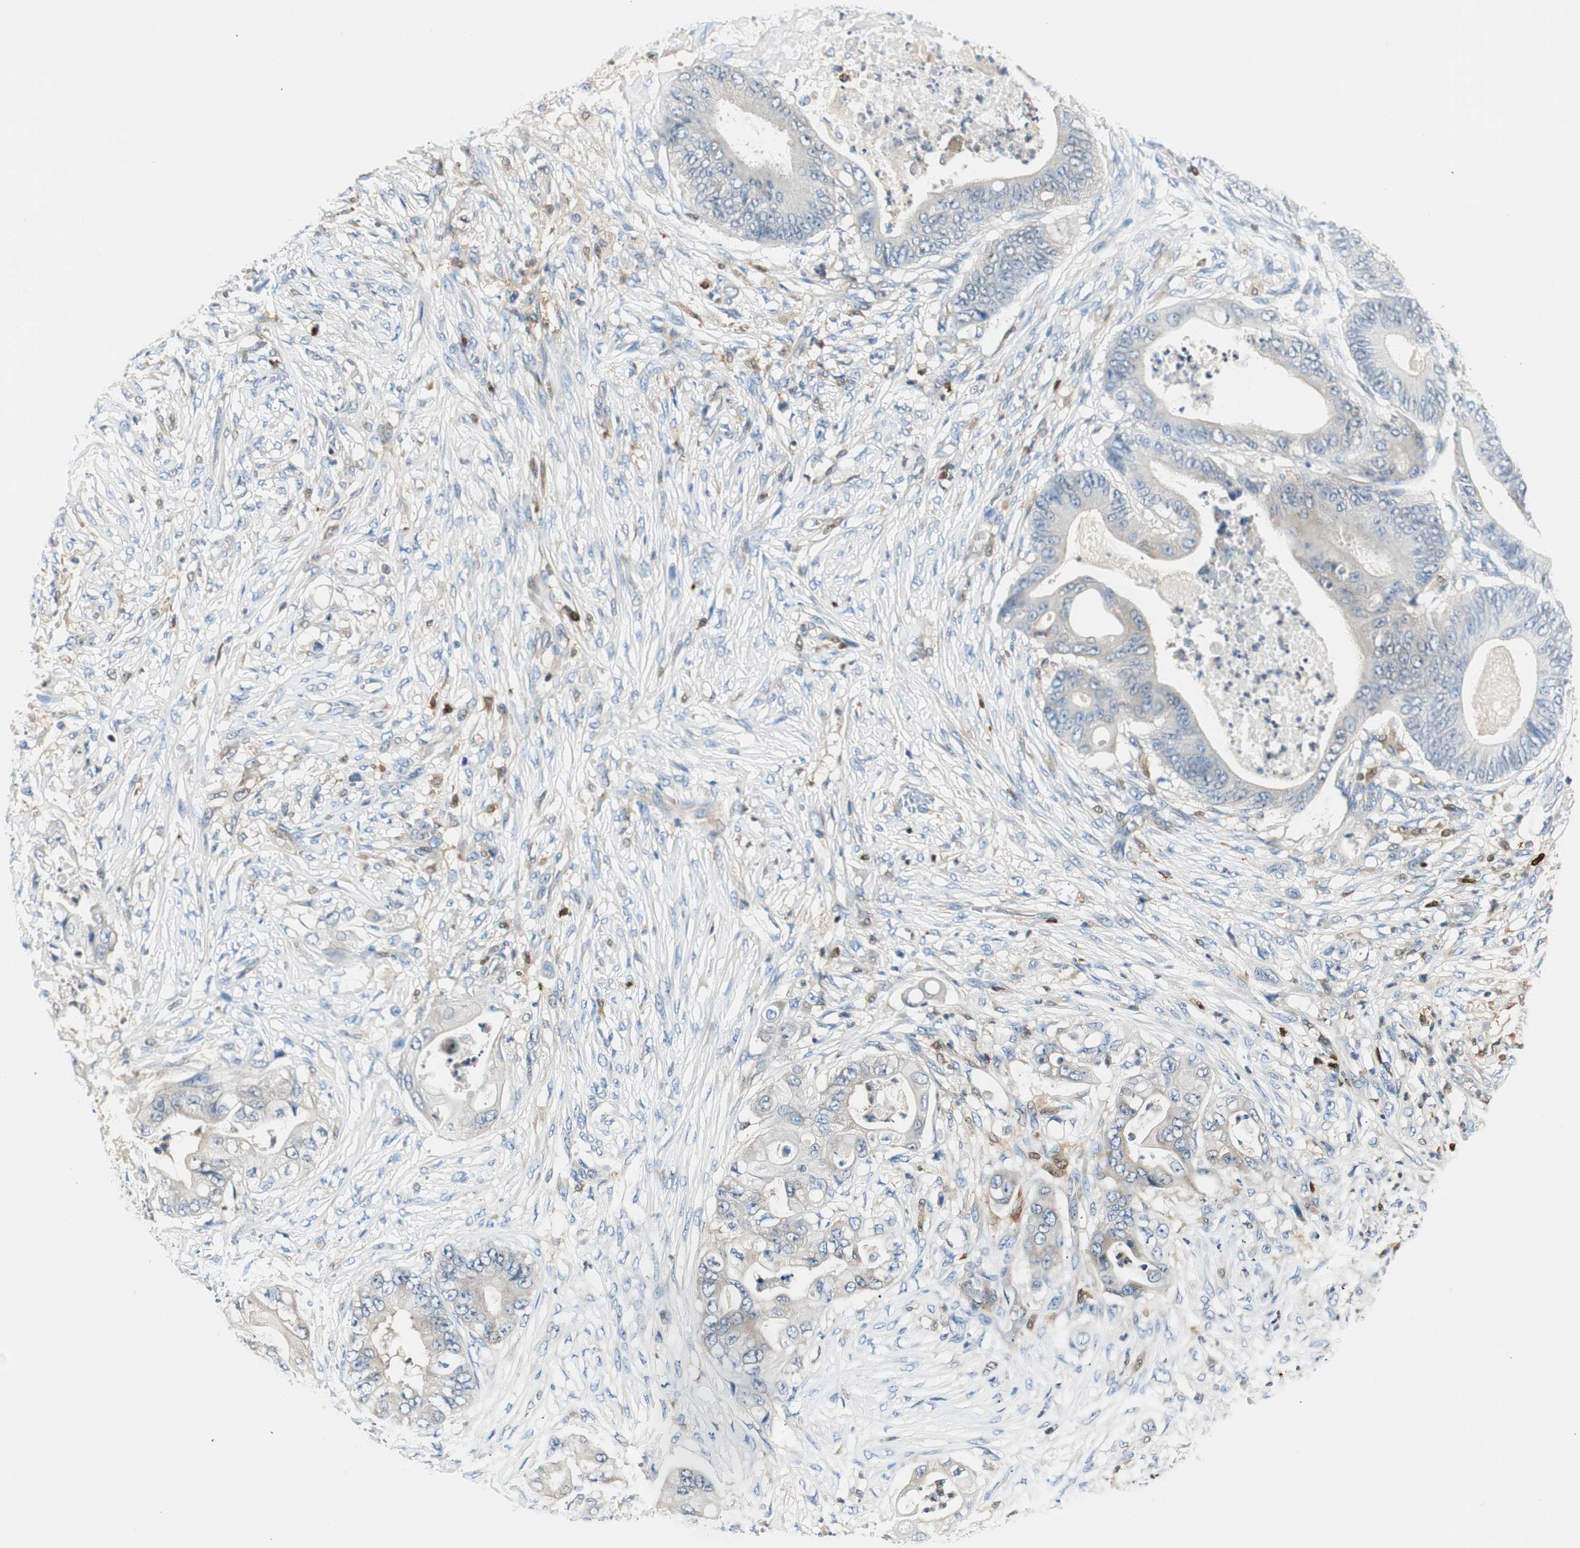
{"staining": {"intensity": "negative", "quantity": "none", "location": "none"}, "tissue": "stomach cancer", "cell_type": "Tumor cells", "image_type": "cancer", "snomed": [{"axis": "morphology", "description": "Adenocarcinoma, NOS"}, {"axis": "topography", "description": "Stomach"}], "caption": "An image of stomach cancer stained for a protein reveals no brown staining in tumor cells.", "gene": "COTL1", "patient": {"sex": "female", "age": 73}}